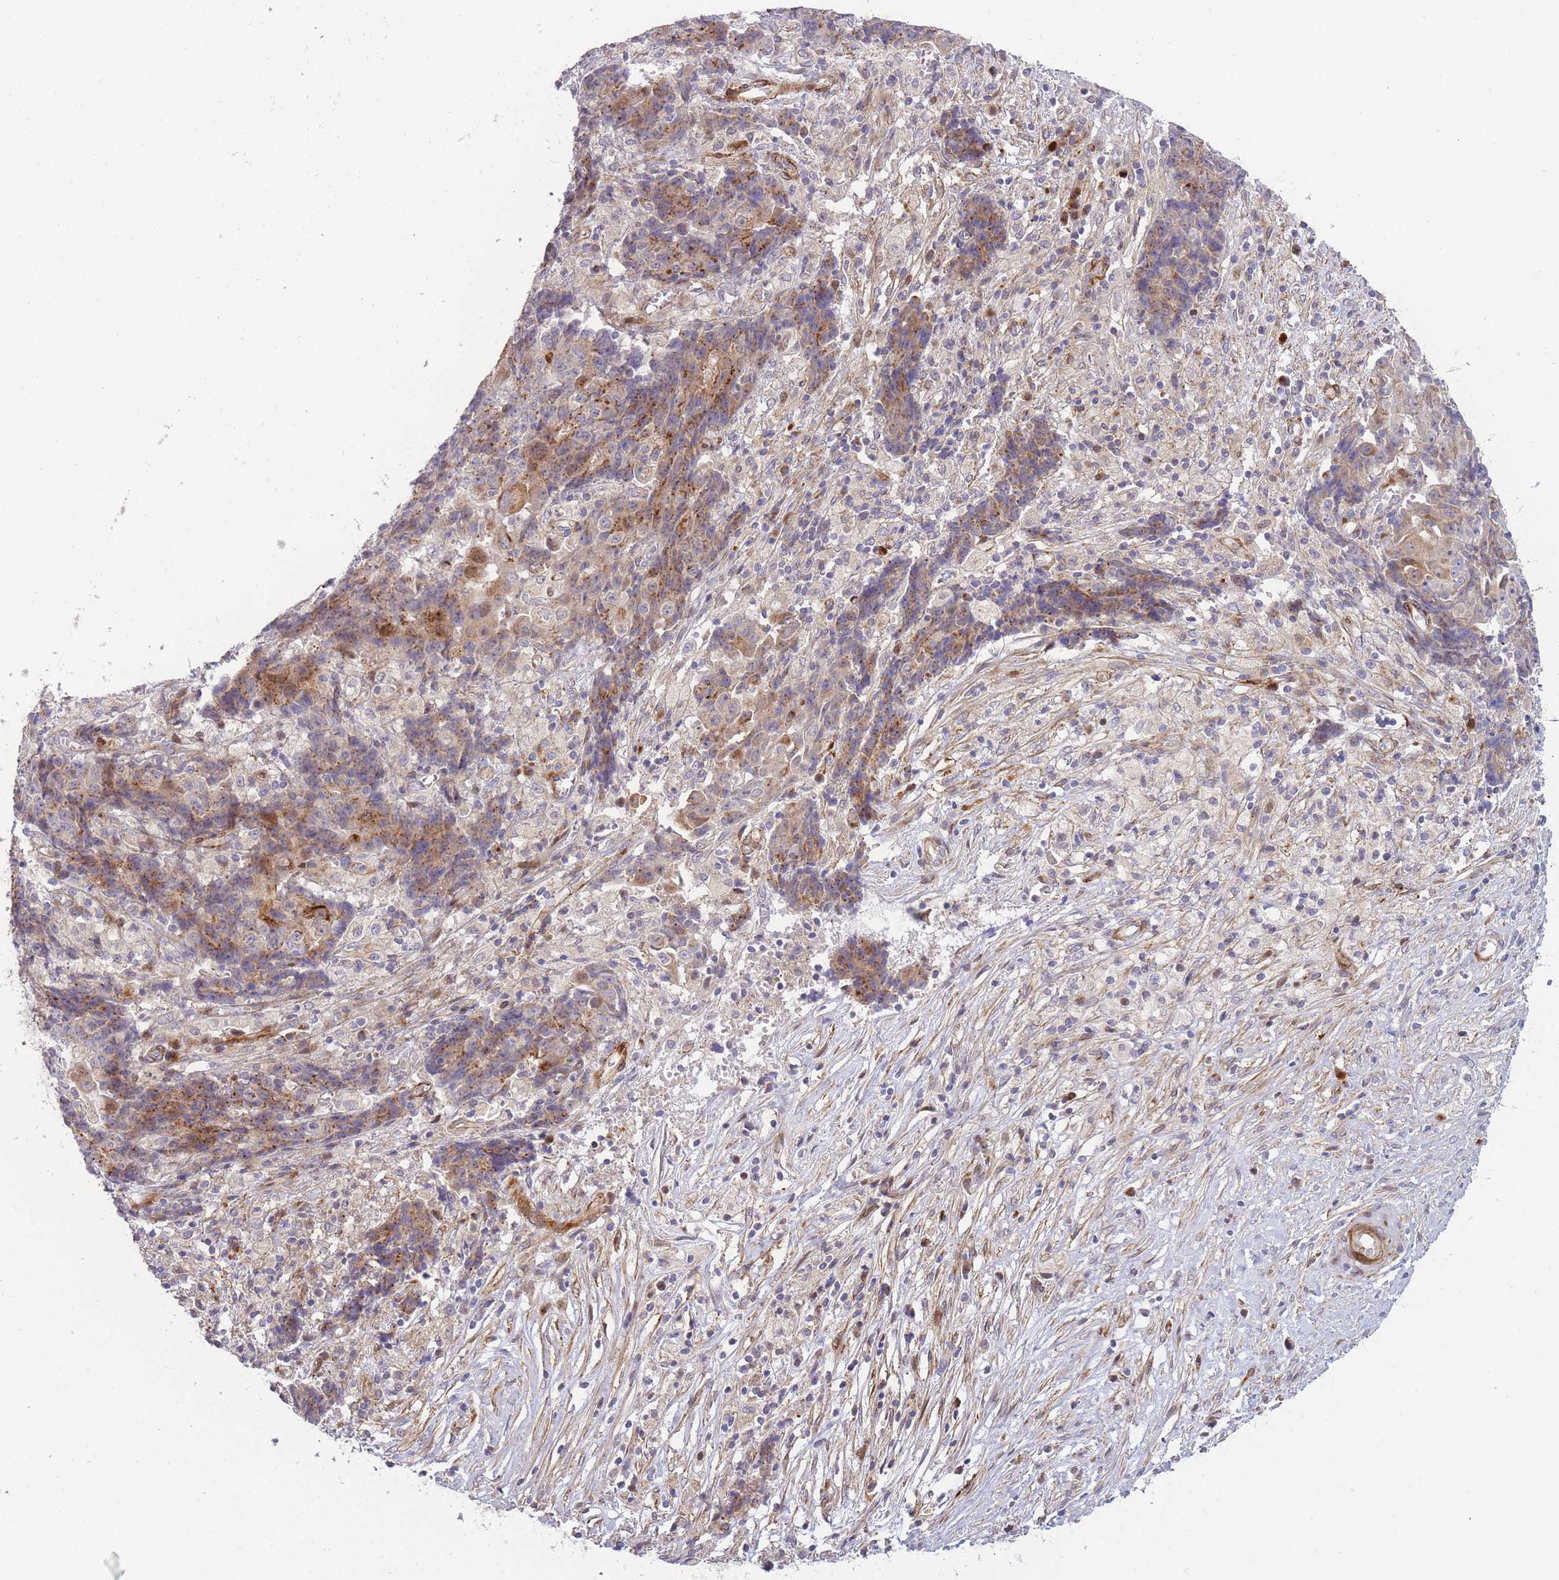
{"staining": {"intensity": "moderate", "quantity": "25%-75%", "location": "cytoplasmic/membranous"}, "tissue": "ovarian cancer", "cell_type": "Tumor cells", "image_type": "cancer", "snomed": [{"axis": "morphology", "description": "Carcinoma, endometroid"}, {"axis": "topography", "description": "Ovary"}], "caption": "Immunohistochemical staining of human ovarian endometroid carcinoma reveals medium levels of moderate cytoplasmic/membranous staining in approximately 25%-75% of tumor cells.", "gene": "ATP5MC2", "patient": {"sex": "female", "age": 42}}